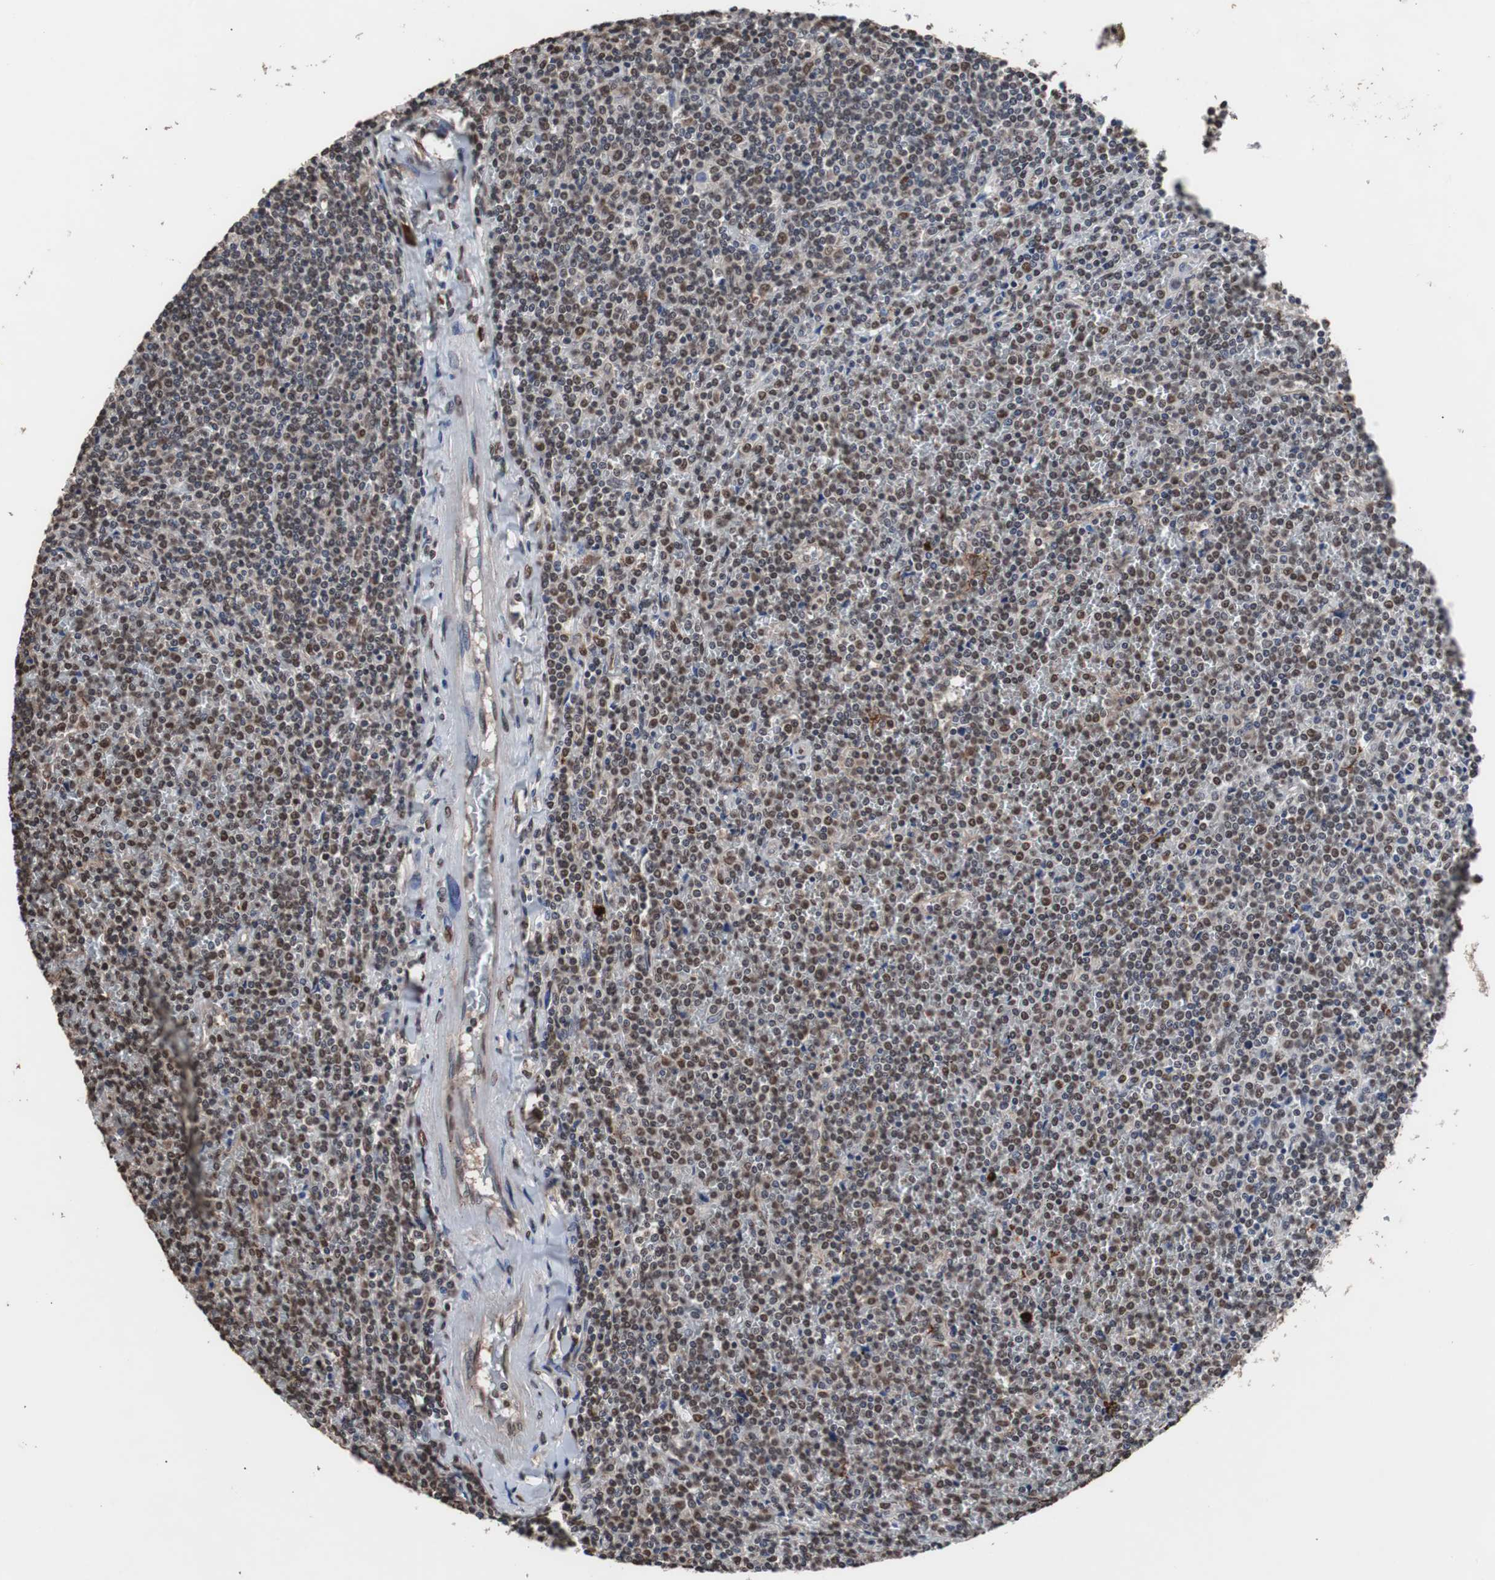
{"staining": {"intensity": "weak", "quantity": "25%-75%", "location": "nuclear"}, "tissue": "lymphoma", "cell_type": "Tumor cells", "image_type": "cancer", "snomed": [{"axis": "morphology", "description": "Malignant lymphoma, non-Hodgkin's type, Low grade"}, {"axis": "topography", "description": "Spleen"}], "caption": "Malignant lymphoma, non-Hodgkin's type (low-grade) stained with a brown dye demonstrates weak nuclear positive positivity in about 25%-75% of tumor cells.", "gene": "MED27", "patient": {"sex": "female", "age": 19}}